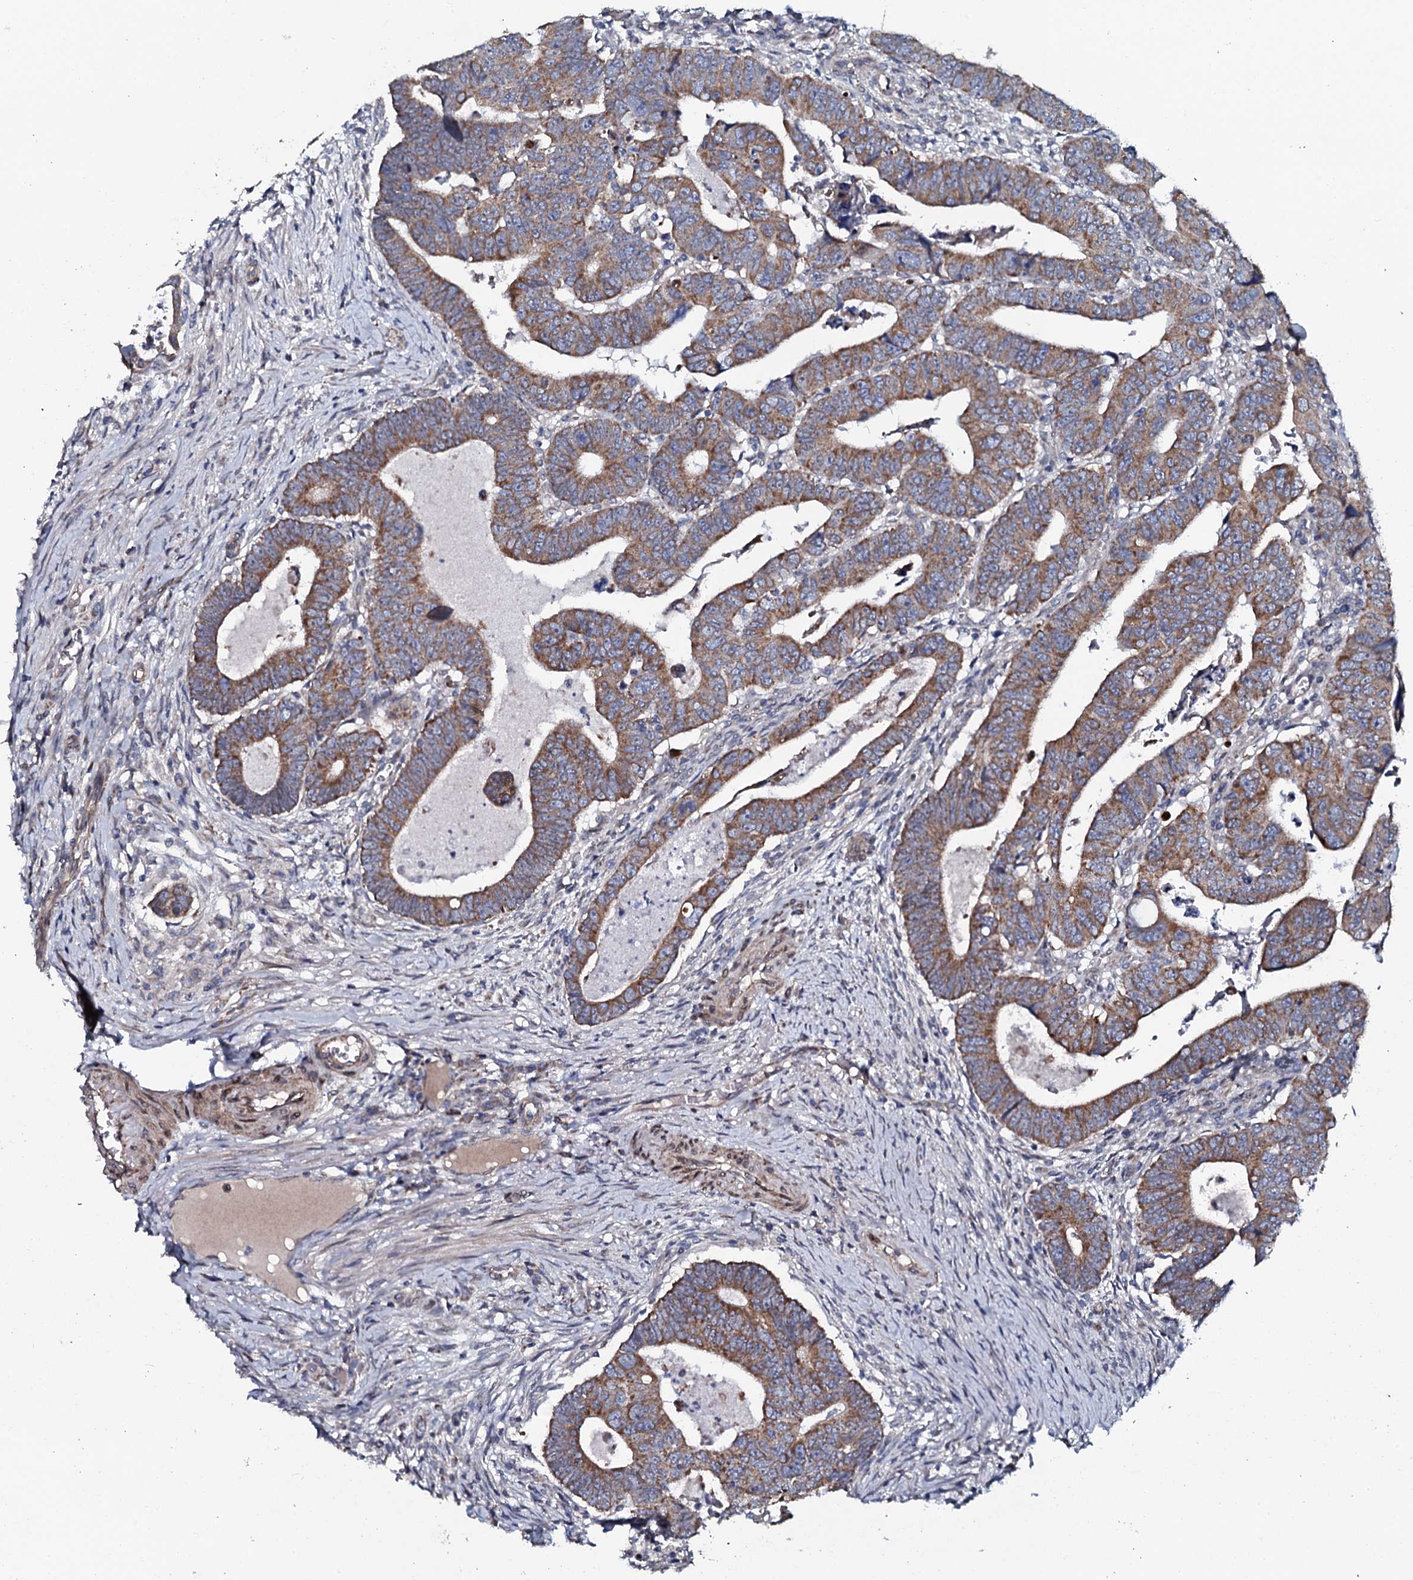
{"staining": {"intensity": "moderate", "quantity": ">75%", "location": "cytoplasmic/membranous"}, "tissue": "colorectal cancer", "cell_type": "Tumor cells", "image_type": "cancer", "snomed": [{"axis": "morphology", "description": "Normal tissue, NOS"}, {"axis": "morphology", "description": "Adenocarcinoma, NOS"}, {"axis": "topography", "description": "Rectum"}], "caption": "Immunohistochemical staining of adenocarcinoma (colorectal) exhibits medium levels of moderate cytoplasmic/membranous protein staining in about >75% of tumor cells.", "gene": "KCTD4", "patient": {"sex": "female", "age": 65}}